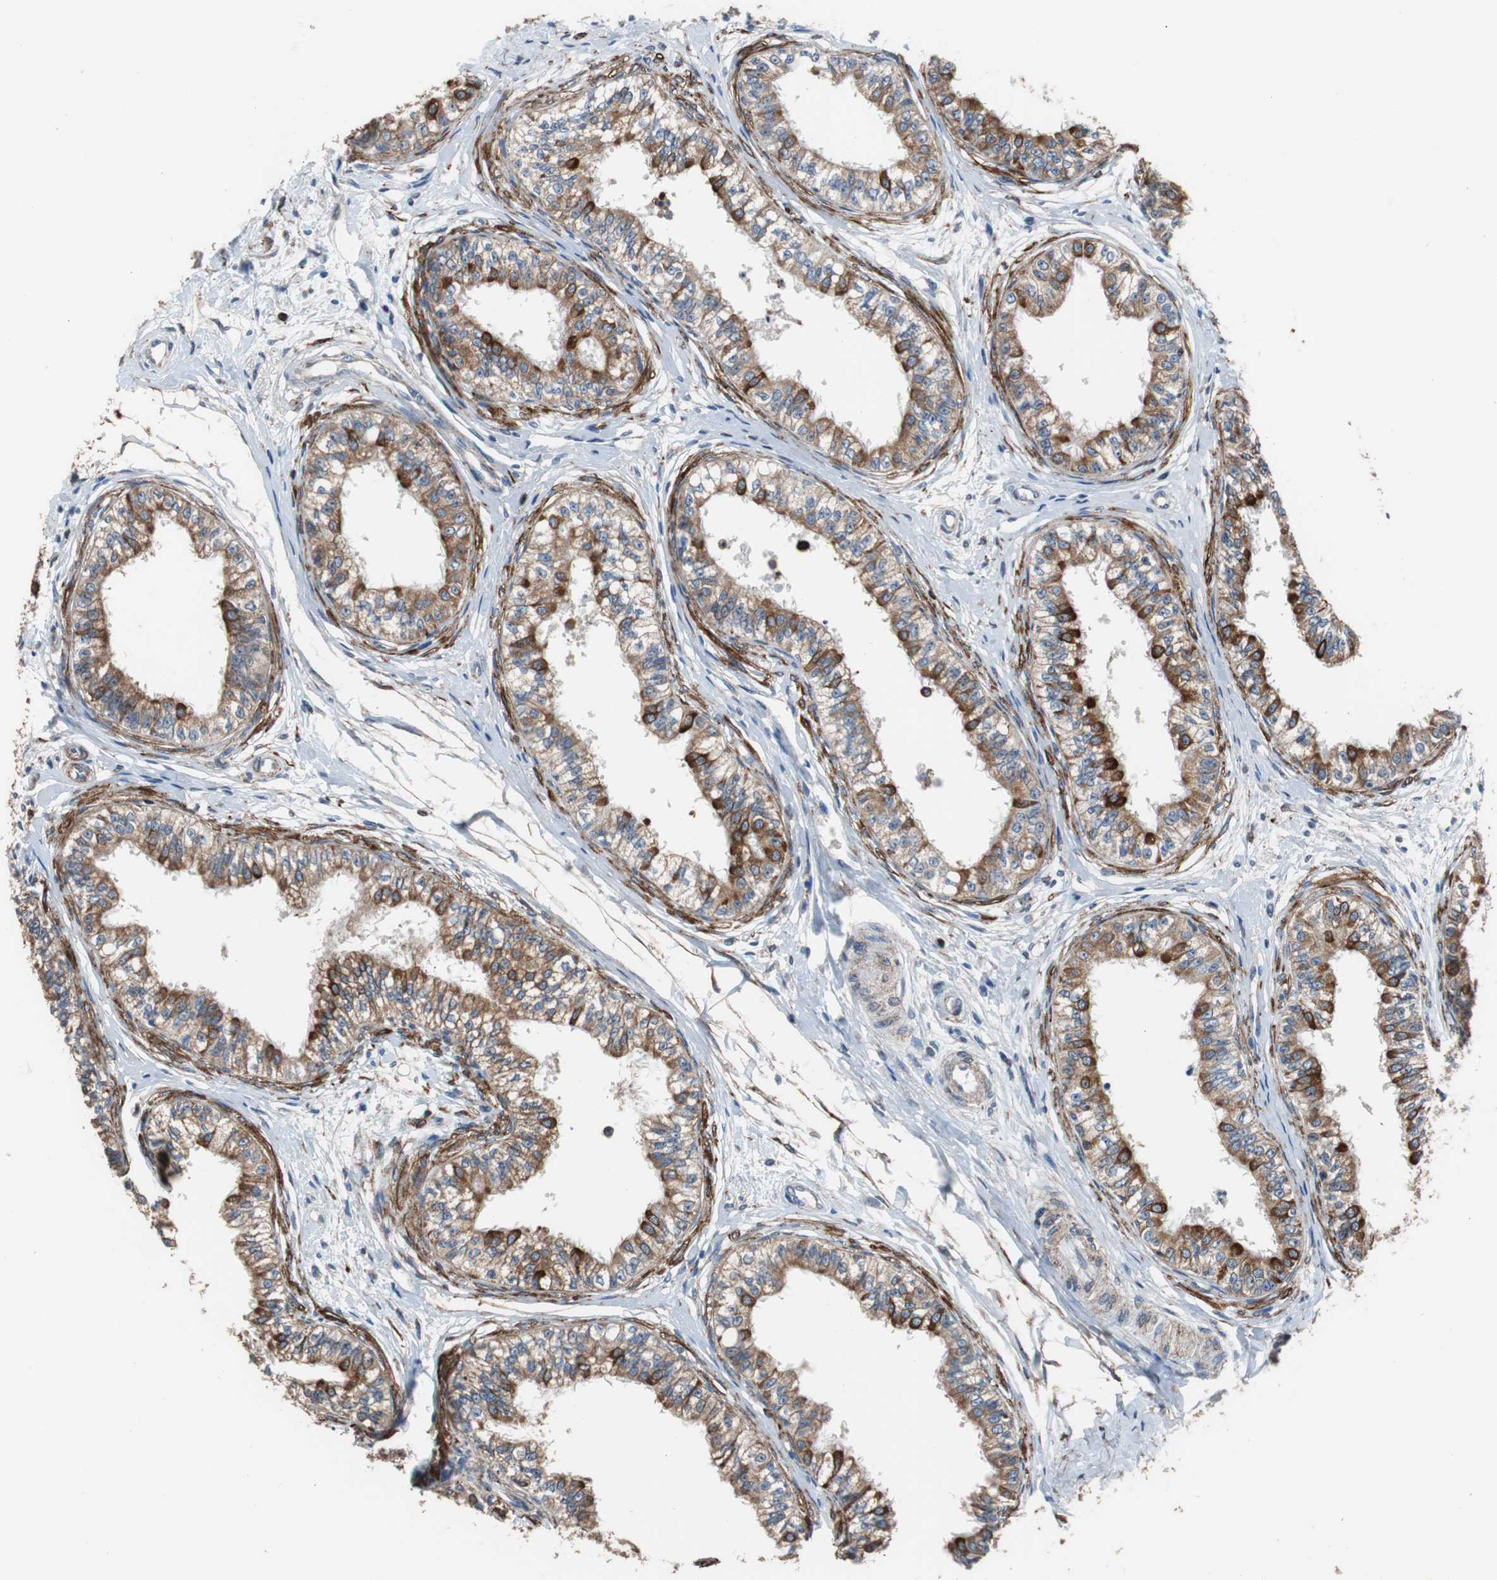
{"staining": {"intensity": "moderate", "quantity": ">75%", "location": "cytoplasmic/membranous"}, "tissue": "epididymis", "cell_type": "Glandular cells", "image_type": "normal", "snomed": [{"axis": "morphology", "description": "Normal tissue, NOS"}, {"axis": "morphology", "description": "Adenocarcinoma, metastatic, NOS"}, {"axis": "topography", "description": "Testis"}, {"axis": "topography", "description": "Epididymis"}], "caption": "Glandular cells demonstrate medium levels of moderate cytoplasmic/membranous positivity in approximately >75% of cells in normal epididymis.", "gene": "PBXIP1", "patient": {"sex": "male", "age": 26}}